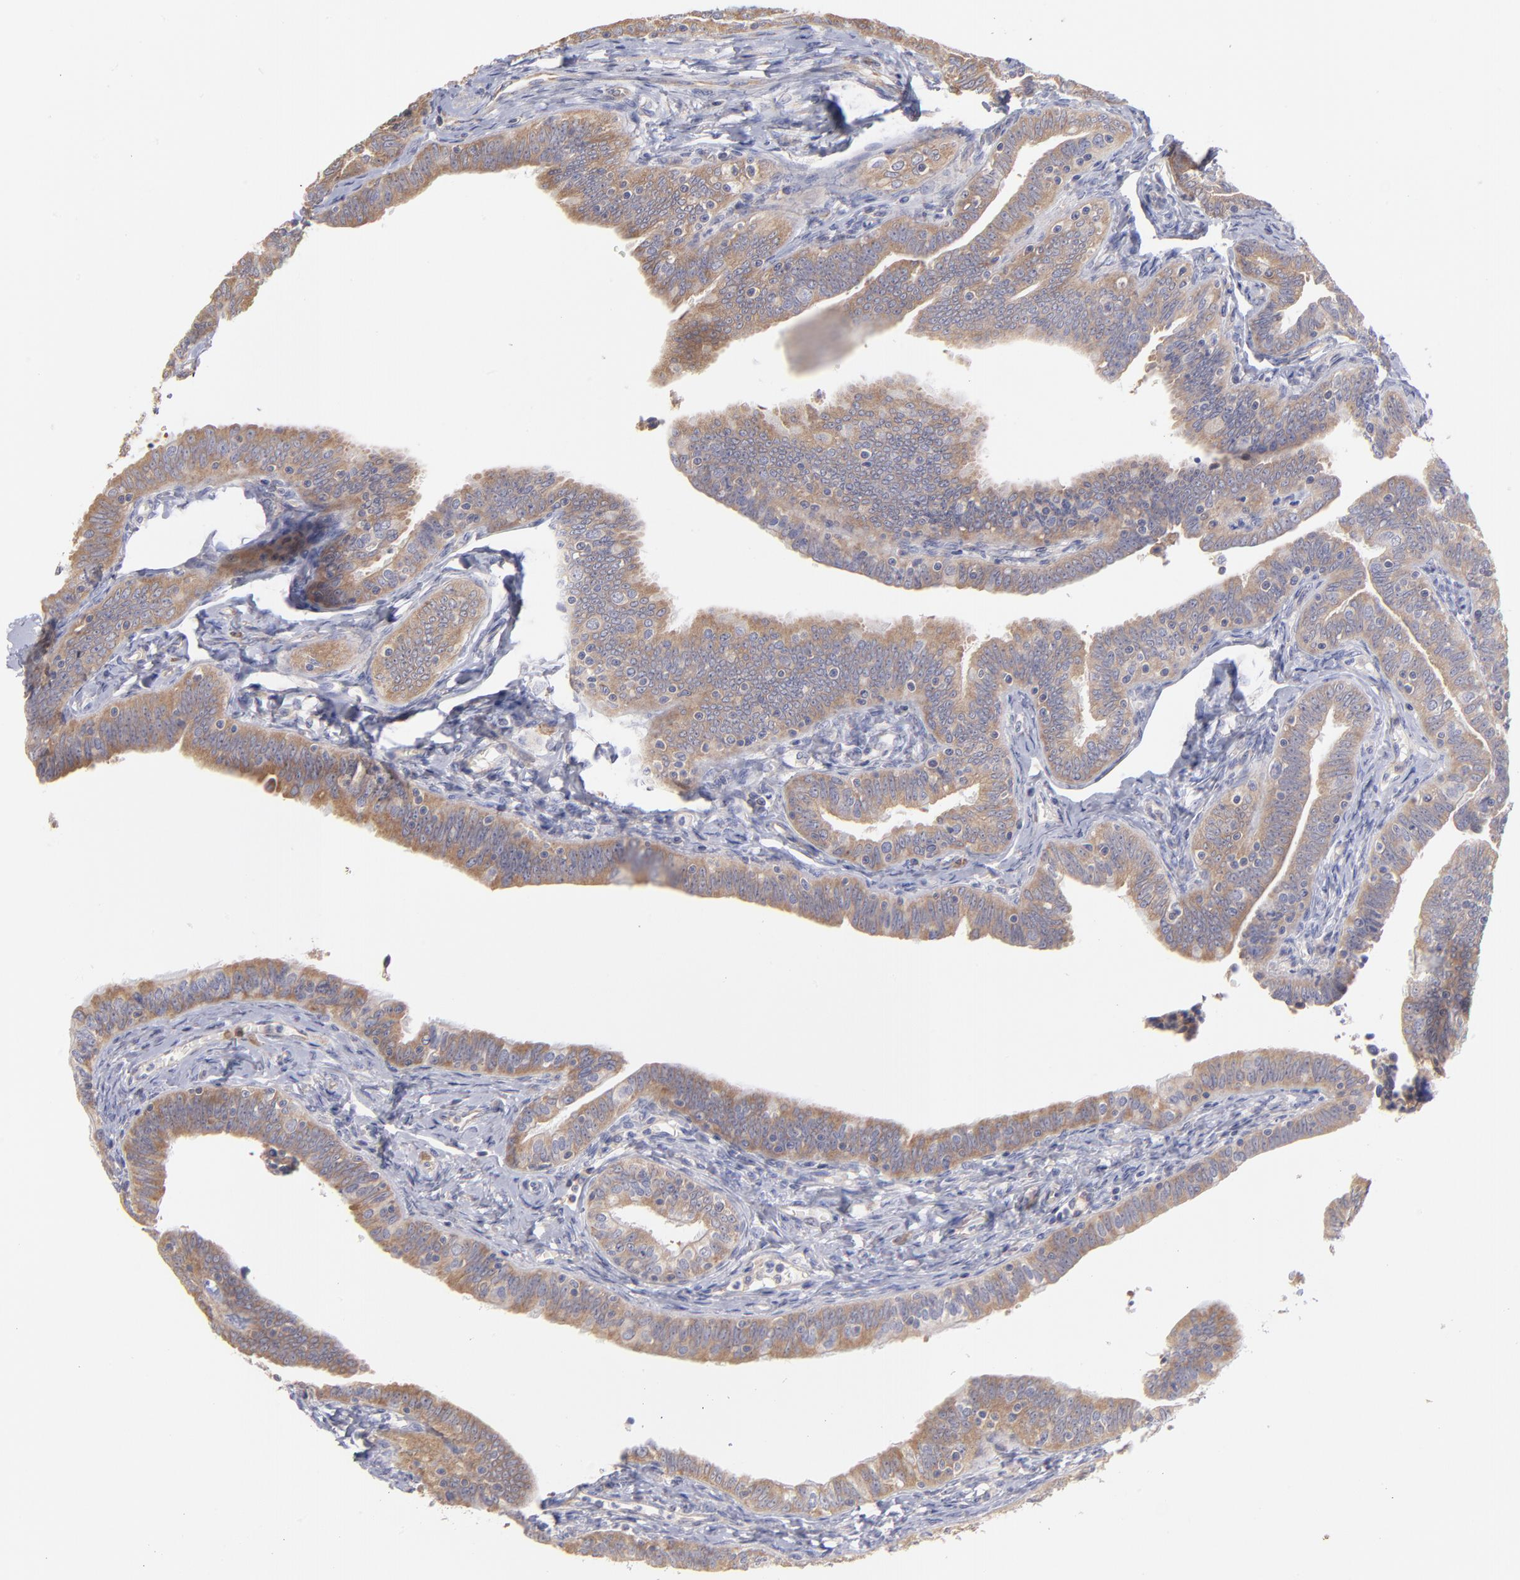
{"staining": {"intensity": "weak", "quantity": "25%-75%", "location": "cytoplasmic/membranous"}, "tissue": "fallopian tube", "cell_type": "Glandular cells", "image_type": "normal", "snomed": [{"axis": "morphology", "description": "Normal tissue, NOS"}, {"axis": "topography", "description": "Fallopian tube"}, {"axis": "topography", "description": "Ovary"}], "caption": "IHC staining of normal fallopian tube, which shows low levels of weak cytoplasmic/membranous expression in approximately 25%-75% of glandular cells indicating weak cytoplasmic/membranous protein positivity. The staining was performed using DAB (brown) for protein detection and nuclei were counterstained in hematoxylin (blue).", "gene": "RPLP0", "patient": {"sex": "female", "age": 69}}